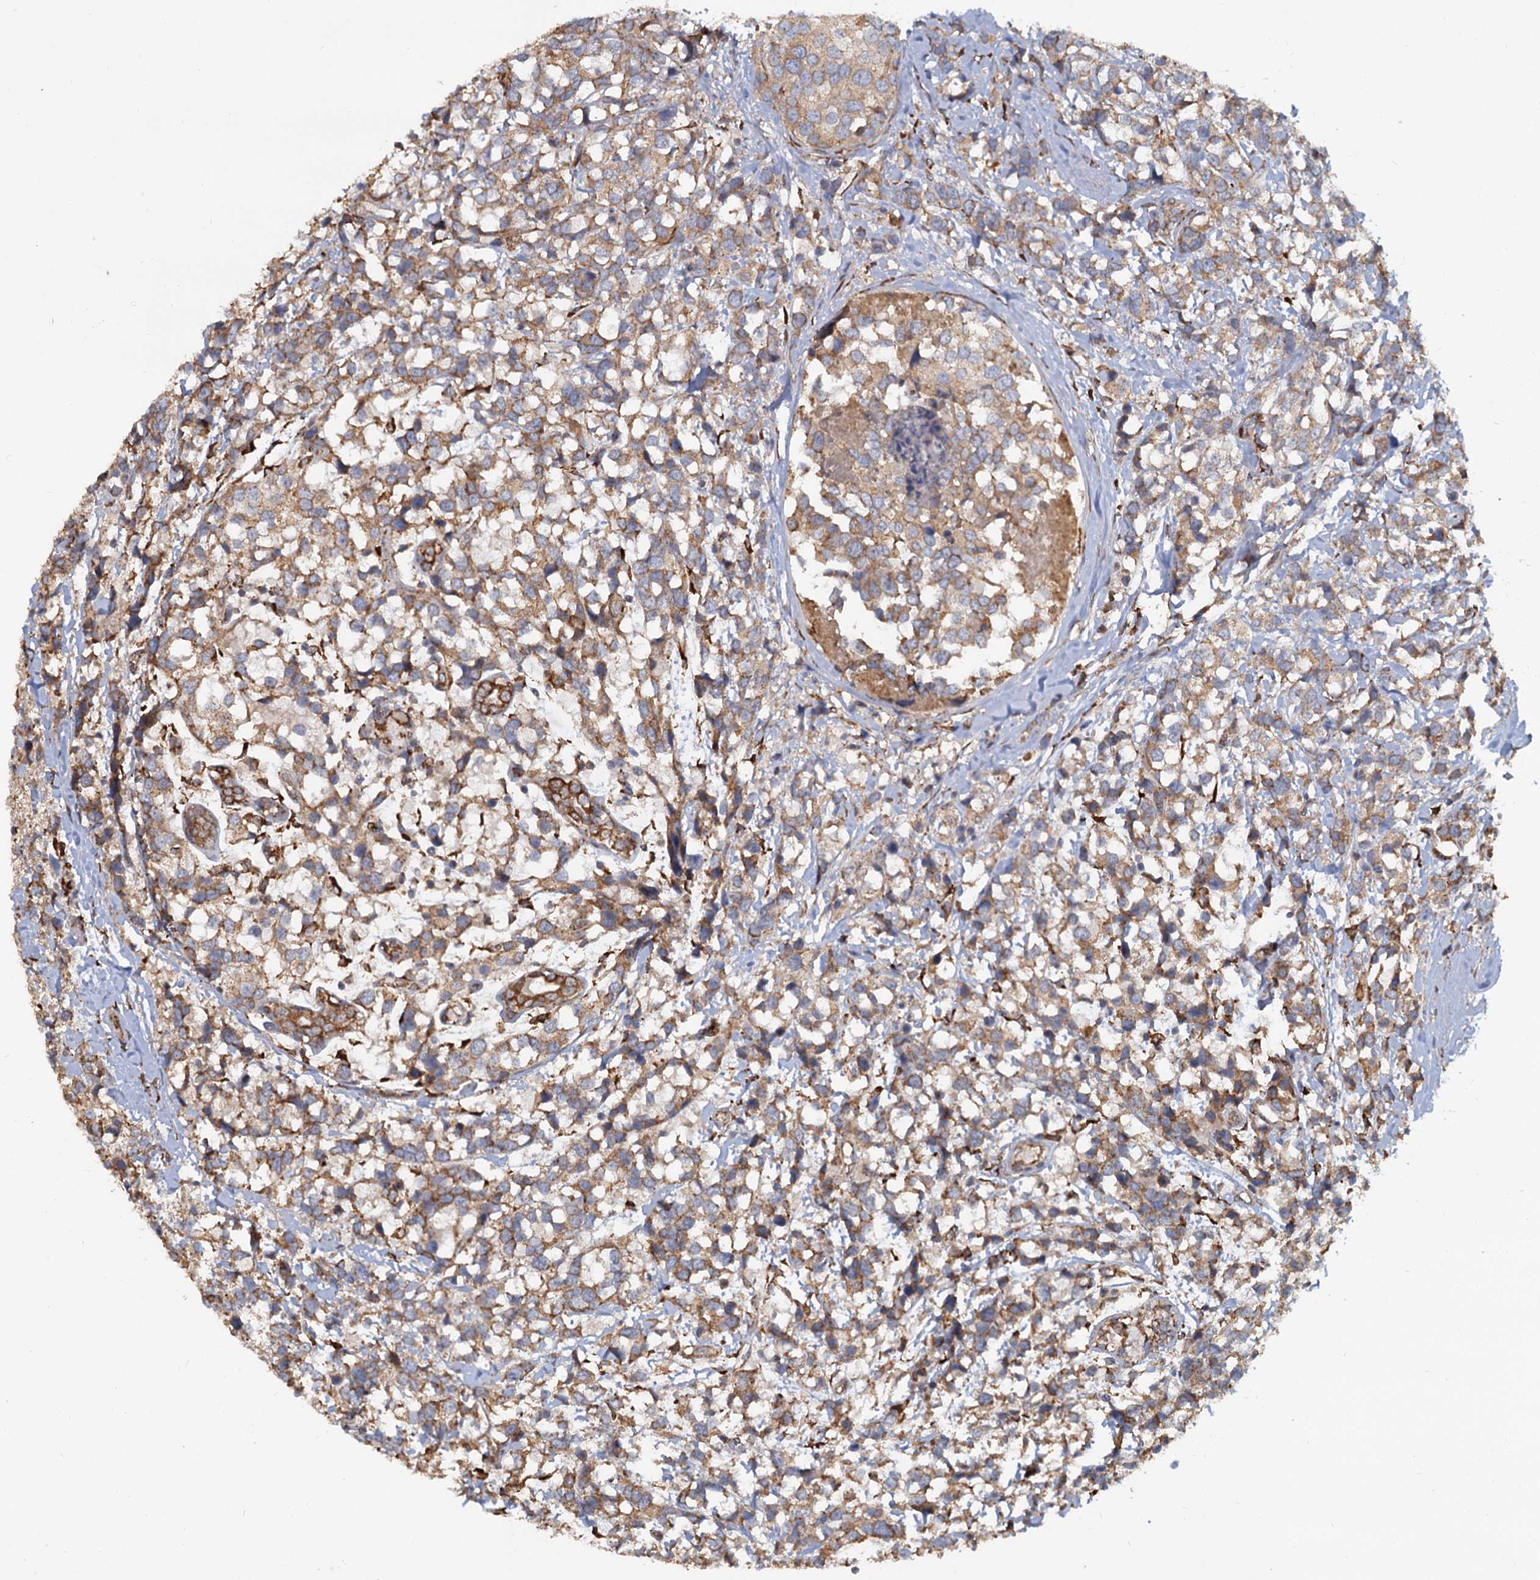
{"staining": {"intensity": "moderate", "quantity": ">75%", "location": "cytoplasmic/membranous"}, "tissue": "breast cancer", "cell_type": "Tumor cells", "image_type": "cancer", "snomed": [{"axis": "morphology", "description": "Lobular carcinoma"}, {"axis": "topography", "description": "Breast"}], "caption": "Protein expression analysis of human breast lobular carcinoma reveals moderate cytoplasmic/membranous staining in approximately >75% of tumor cells. (DAB IHC with brightfield microscopy, high magnification).", "gene": "LRRC51", "patient": {"sex": "female", "age": 59}}